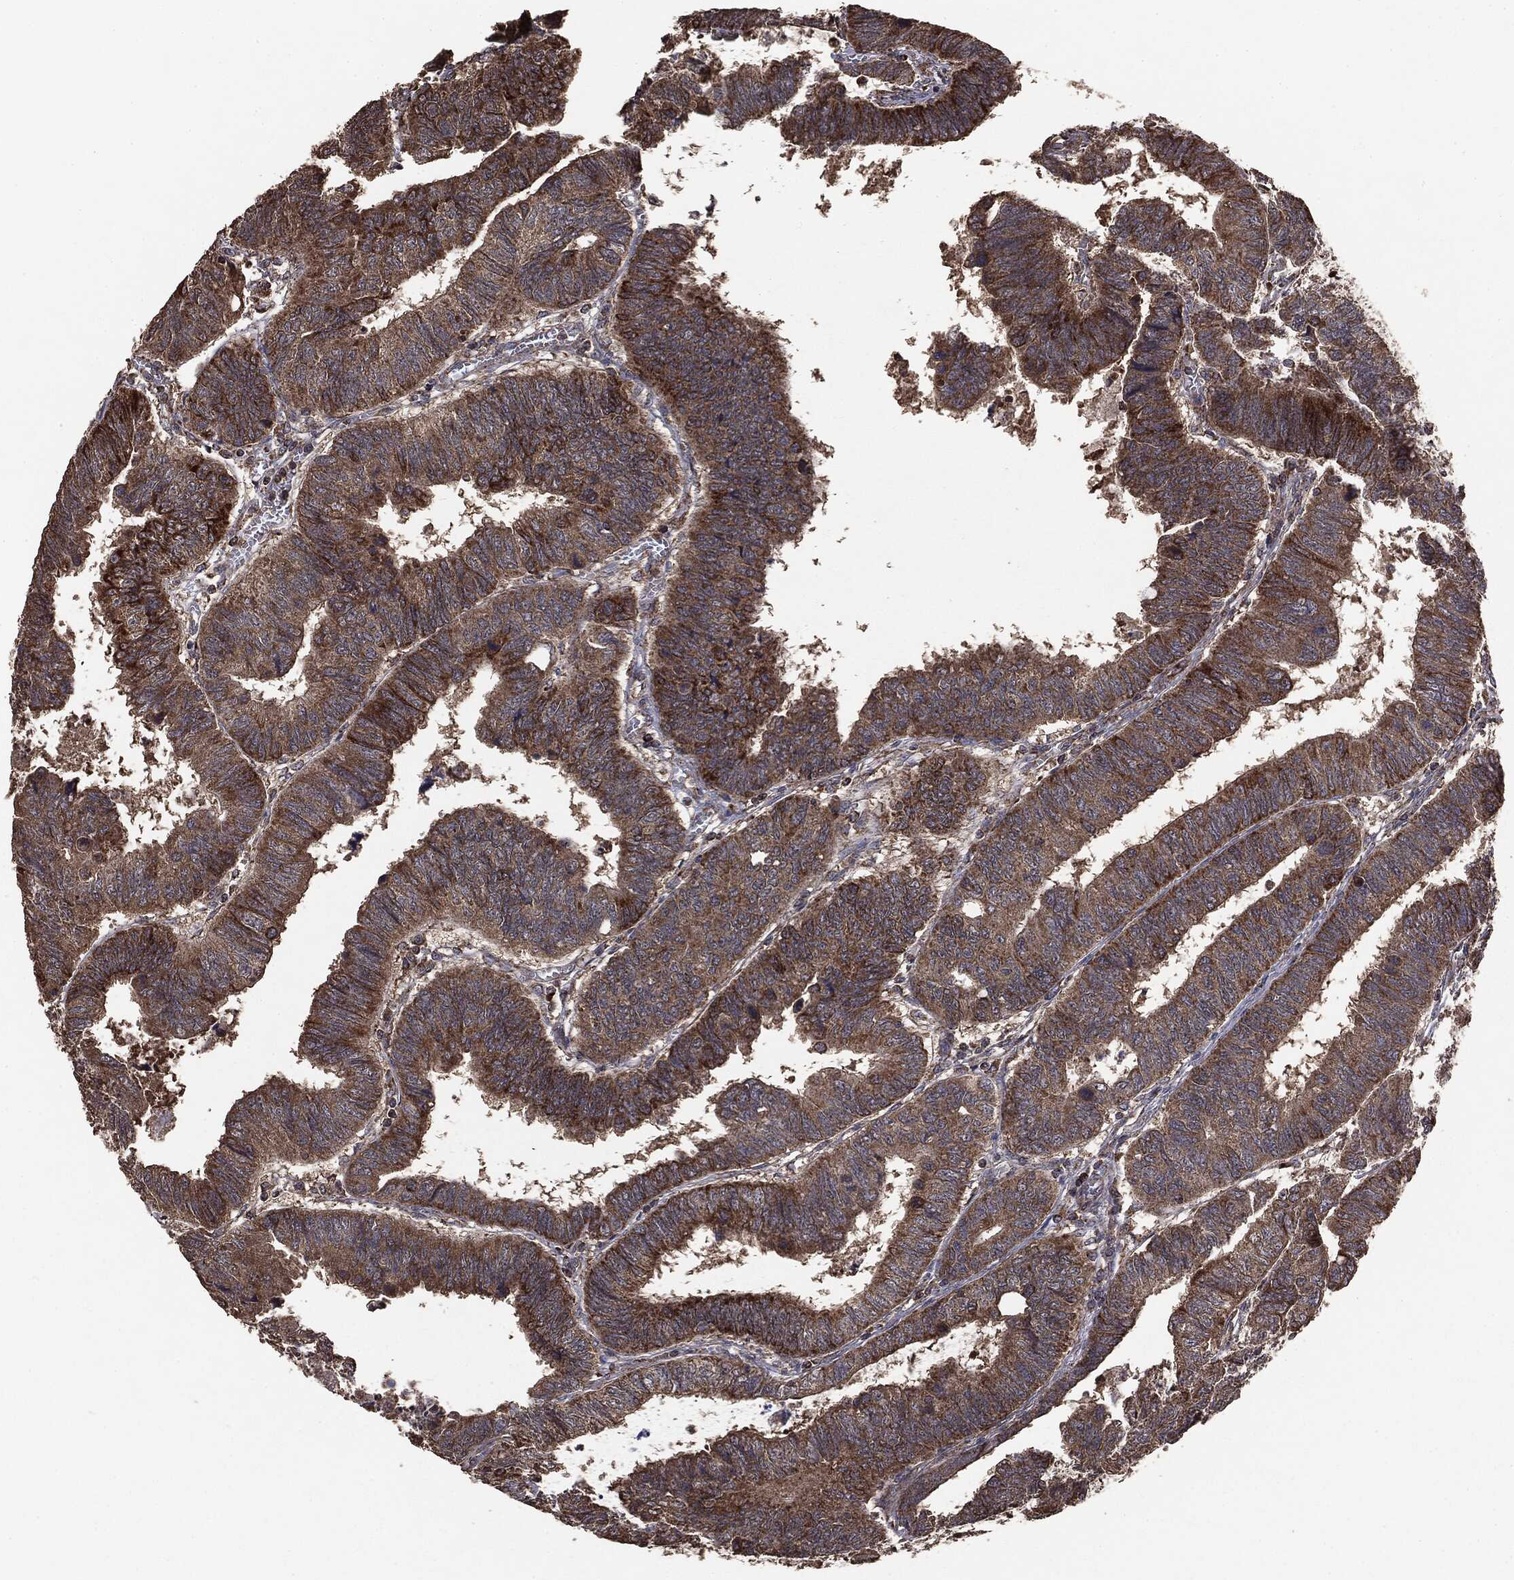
{"staining": {"intensity": "strong", "quantity": ">75%", "location": "cytoplasmic/membranous"}, "tissue": "colorectal cancer", "cell_type": "Tumor cells", "image_type": "cancer", "snomed": [{"axis": "morphology", "description": "Adenocarcinoma, NOS"}, {"axis": "topography", "description": "Colon"}], "caption": "Brown immunohistochemical staining in human colorectal adenocarcinoma reveals strong cytoplasmic/membranous positivity in approximately >75% of tumor cells.", "gene": "MTOR", "patient": {"sex": "male", "age": 62}}